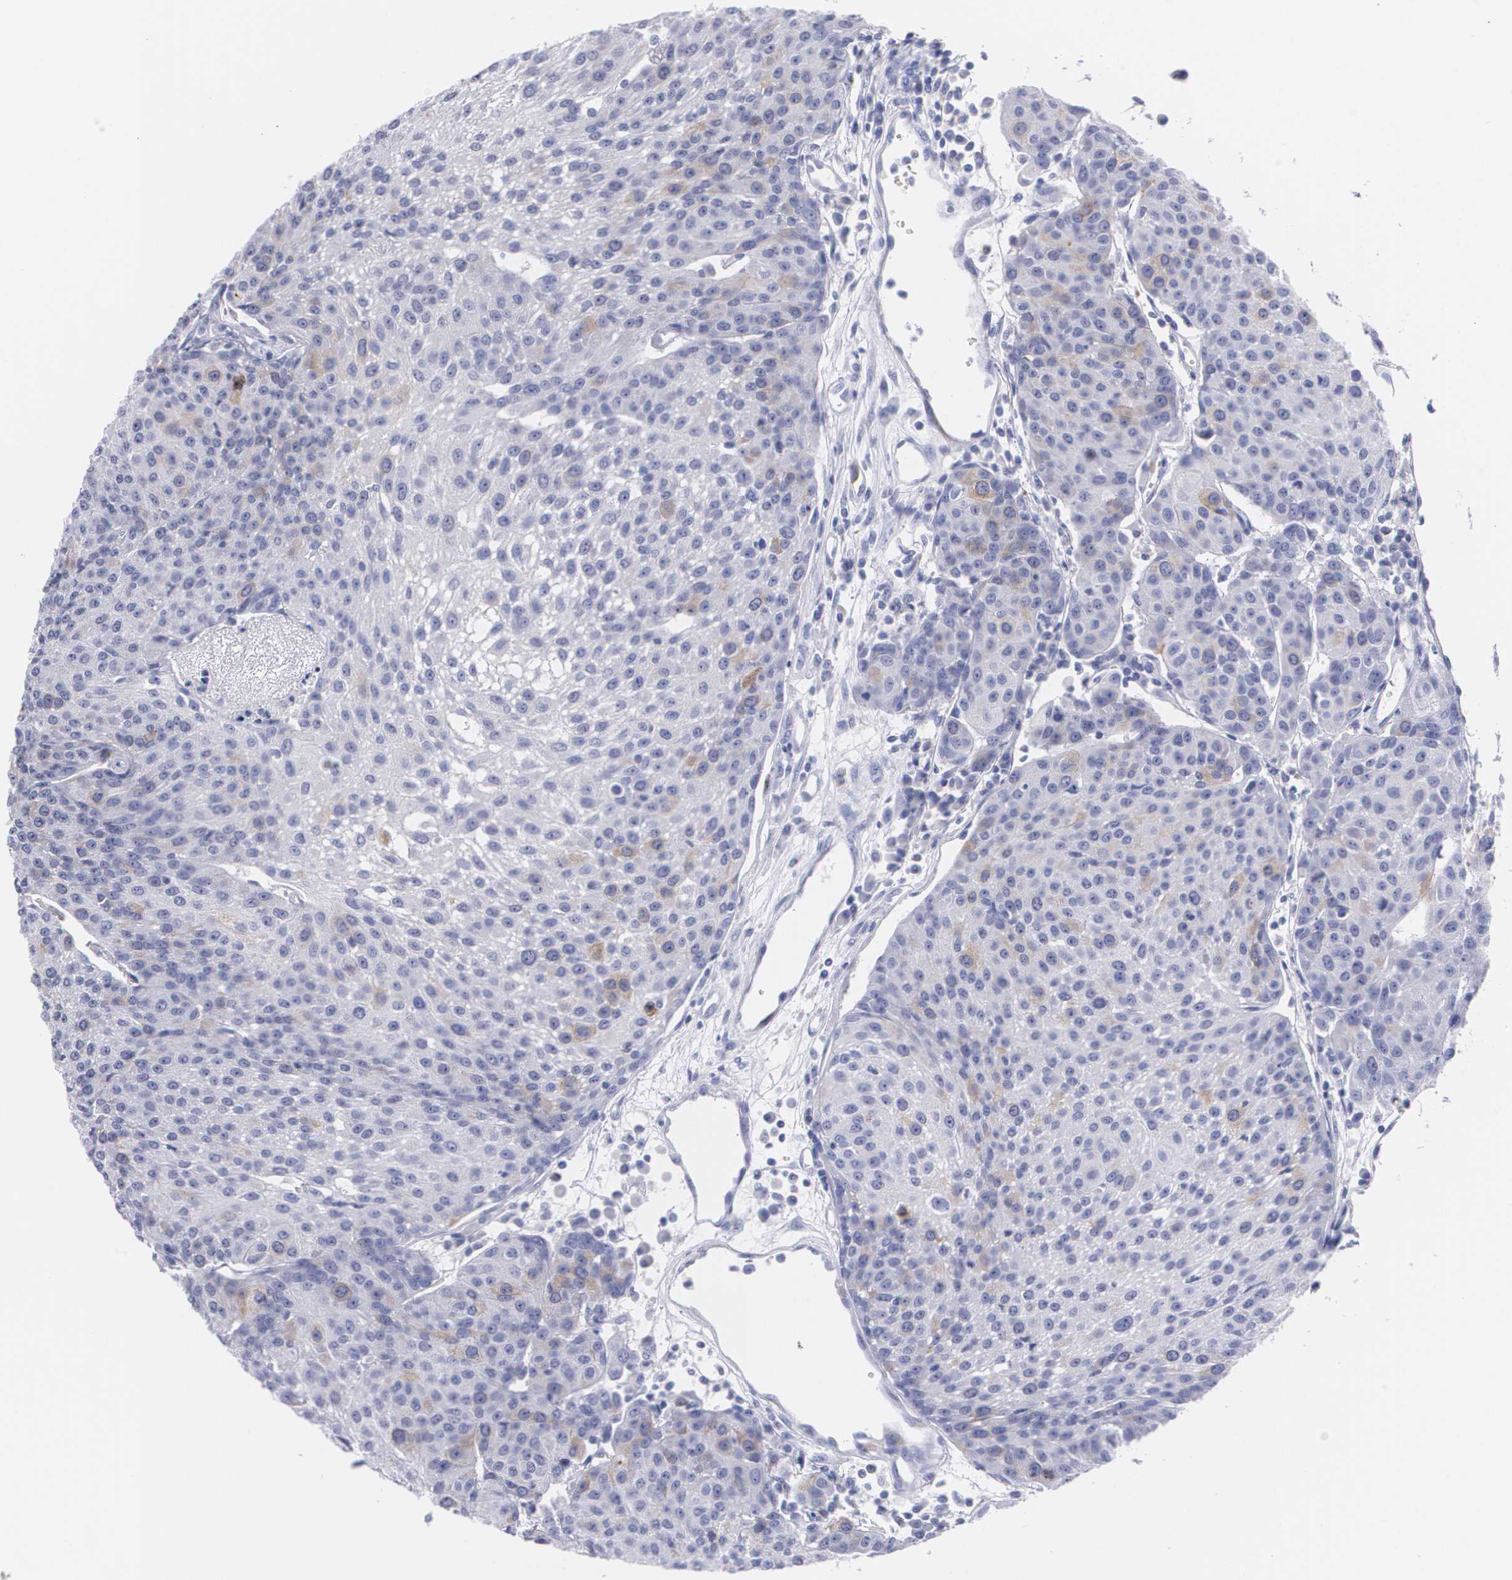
{"staining": {"intensity": "moderate", "quantity": "<25%", "location": "cytoplasmic/membranous"}, "tissue": "urothelial cancer", "cell_type": "Tumor cells", "image_type": "cancer", "snomed": [{"axis": "morphology", "description": "Urothelial carcinoma, High grade"}, {"axis": "topography", "description": "Urinary bladder"}], "caption": "Protein analysis of urothelial cancer tissue displays moderate cytoplasmic/membranous staining in approximately <25% of tumor cells.", "gene": "HMMR", "patient": {"sex": "female", "age": 85}}